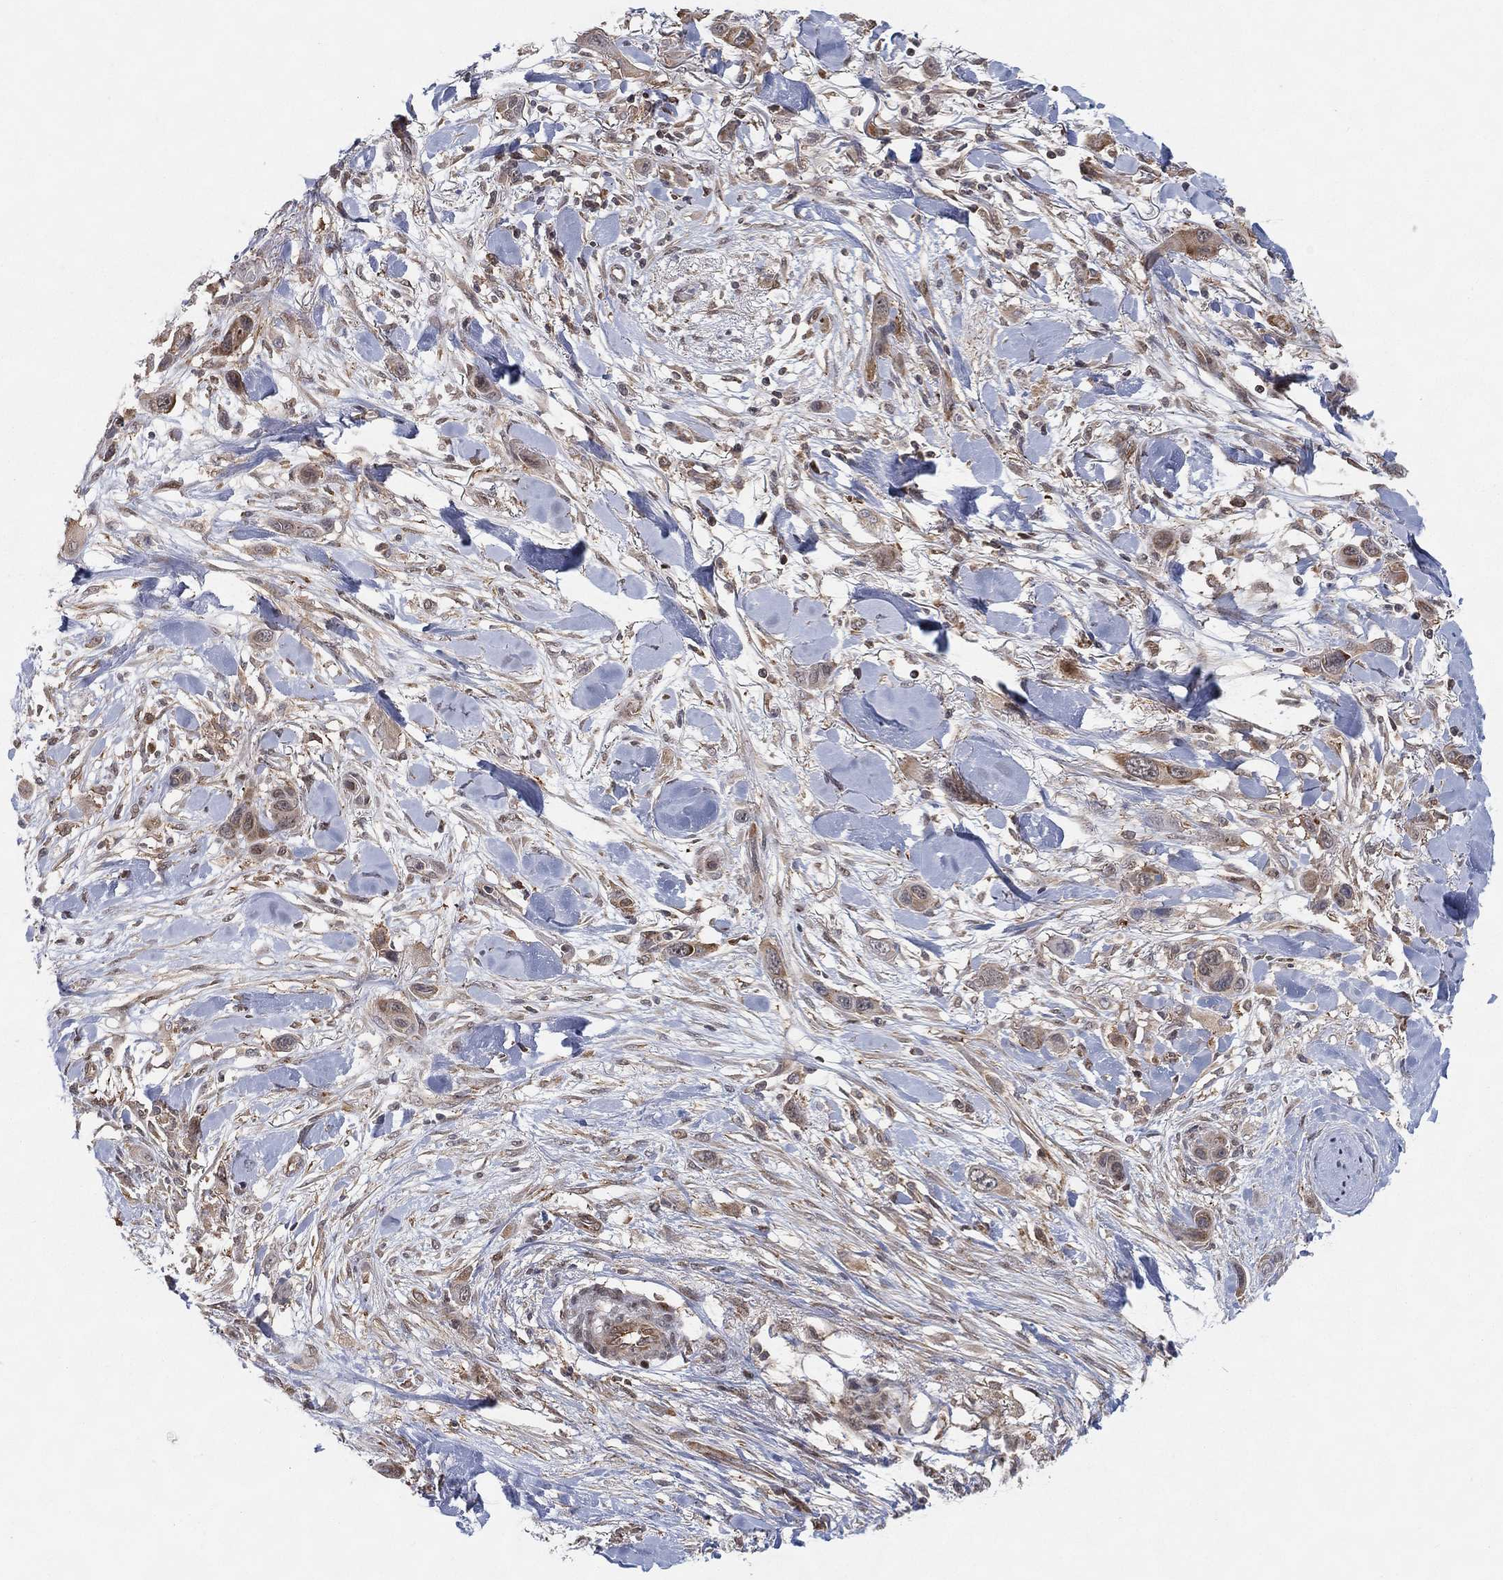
{"staining": {"intensity": "moderate", "quantity": "25%-75%", "location": "cytoplasmic/membranous"}, "tissue": "skin cancer", "cell_type": "Tumor cells", "image_type": "cancer", "snomed": [{"axis": "morphology", "description": "Squamous cell carcinoma, NOS"}, {"axis": "topography", "description": "Skin"}], "caption": "Brown immunohistochemical staining in human skin cancer demonstrates moderate cytoplasmic/membranous expression in approximately 25%-75% of tumor cells.", "gene": "TMTC4", "patient": {"sex": "male", "age": 79}}